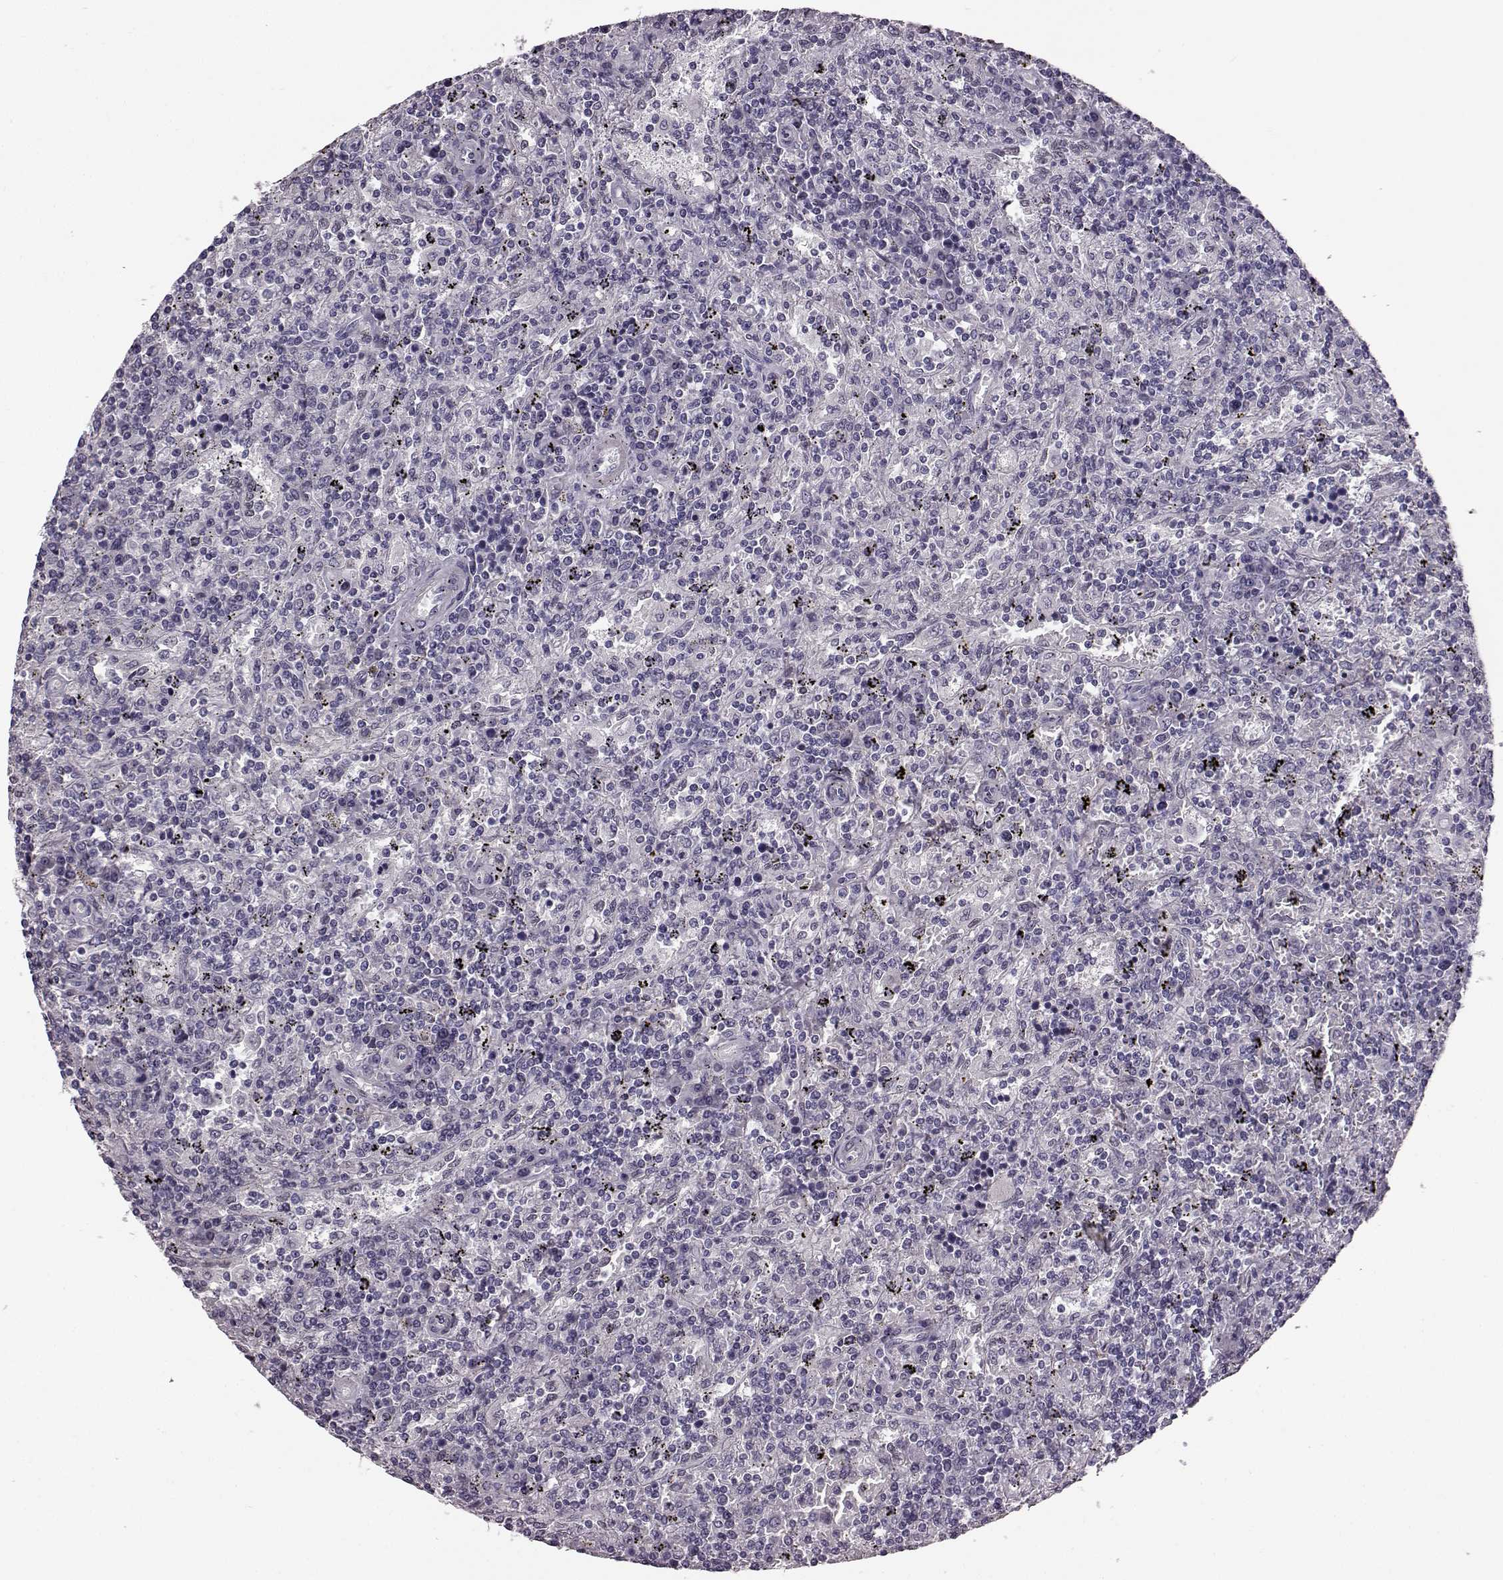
{"staining": {"intensity": "negative", "quantity": "none", "location": "none"}, "tissue": "lymphoma", "cell_type": "Tumor cells", "image_type": "cancer", "snomed": [{"axis": "morphology", "description": "Malignant lymphoma, non-Hodgkin's type, Low grade"}, {"axis": "topography", "description": "Spleen"}], "caption": "IHC histopathology image of lymphoma stained for a protein (brown), which shows no expression in tumor cells.", "gene": "SLCO3A1", "patient": {"sex": "male", "age": 62}}